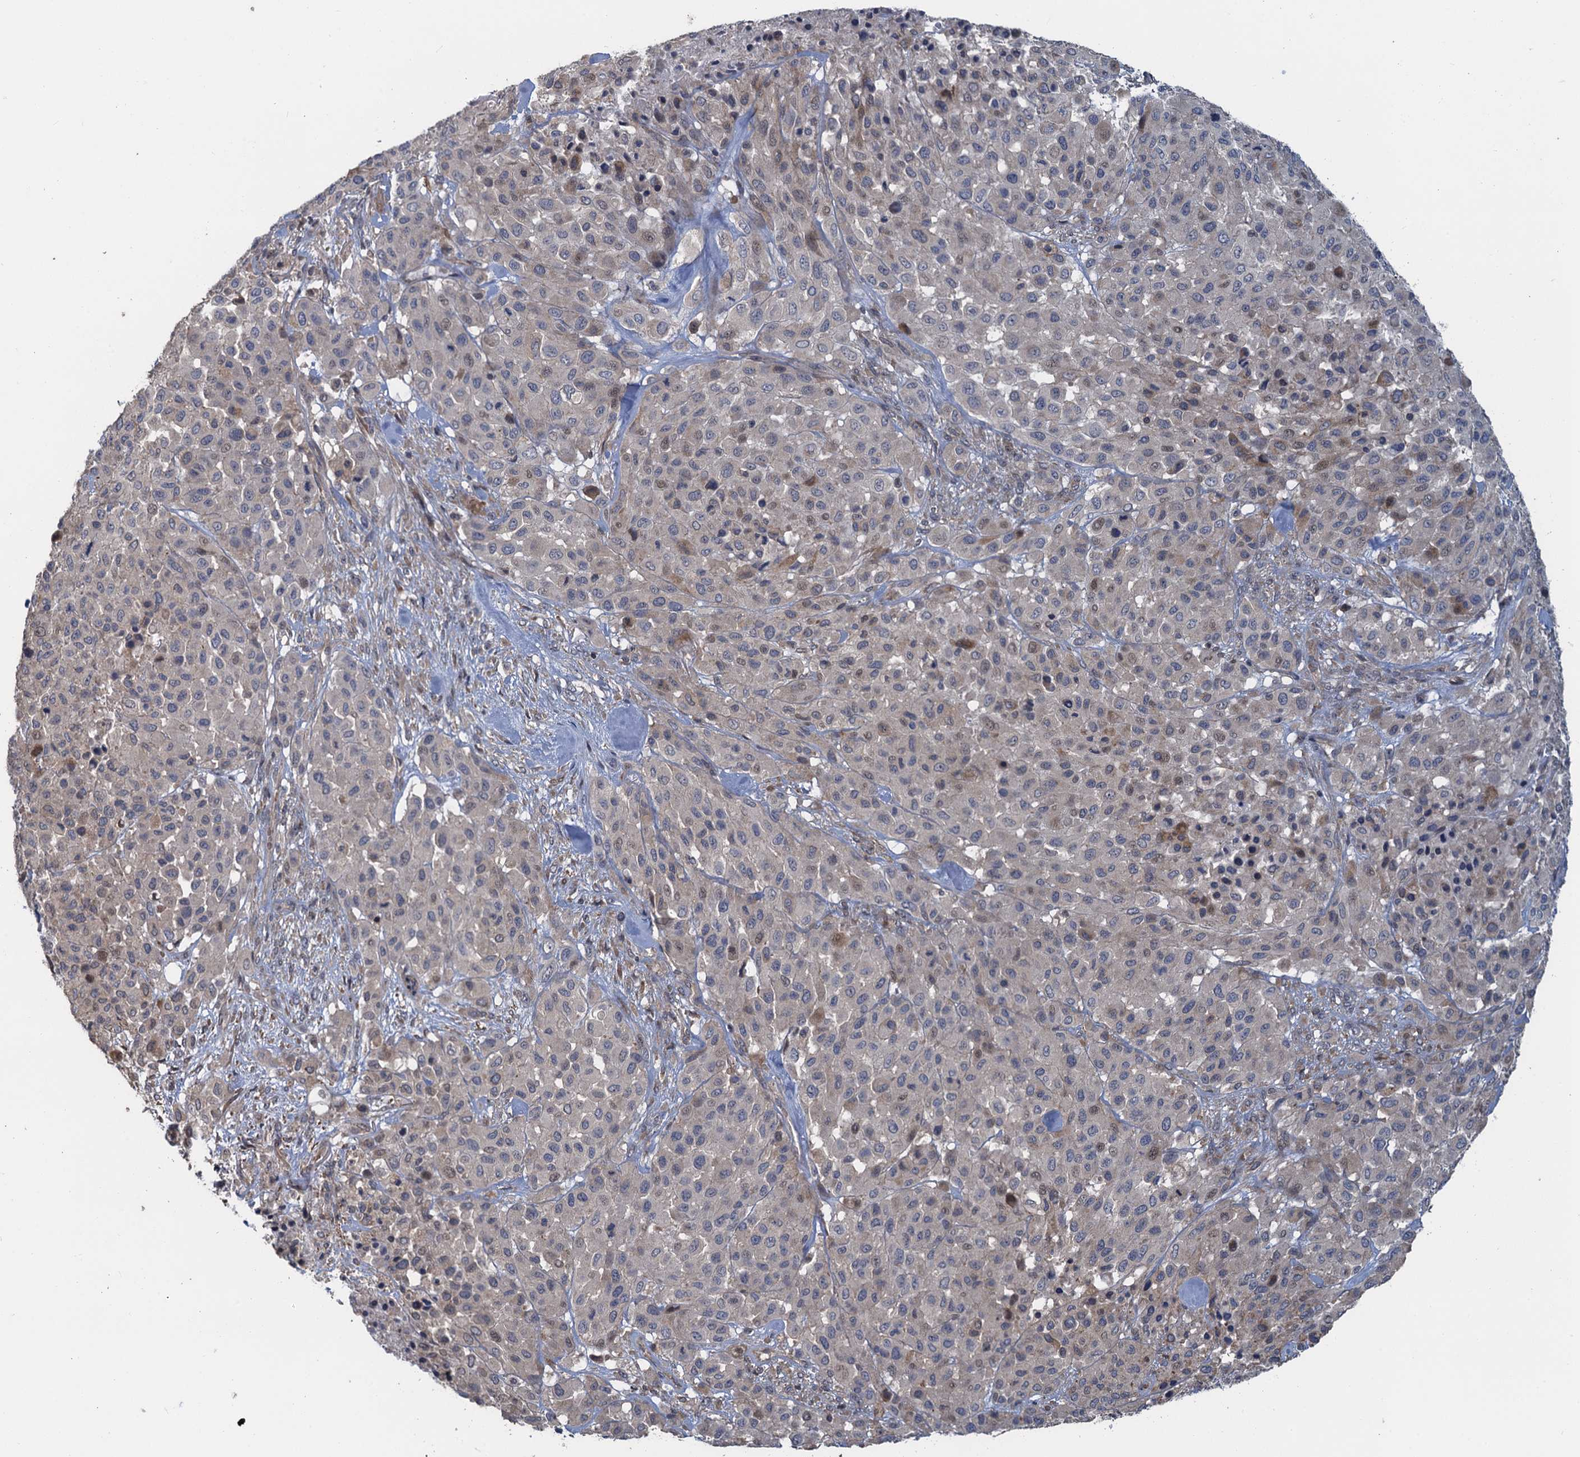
{"staining": {"intensity": "negative", "quantity": "none", "location": "none"}, "tissue": "melanoma", "cell_type": "Tumor cells", "image_type": "cancer", "snomed": [{"axis": "morphology", "description": "Malignant melanoma, Metastatic site"}, {"axis": "topography", "description": "Skin"}], "caption": "Immunohistochemistry (IHC) of malignant melanoma (metastatic site) demonstrates no positivity in tumor cells.", "gene": "MYO16", "patient": {"sex": "female", "age": 81}}